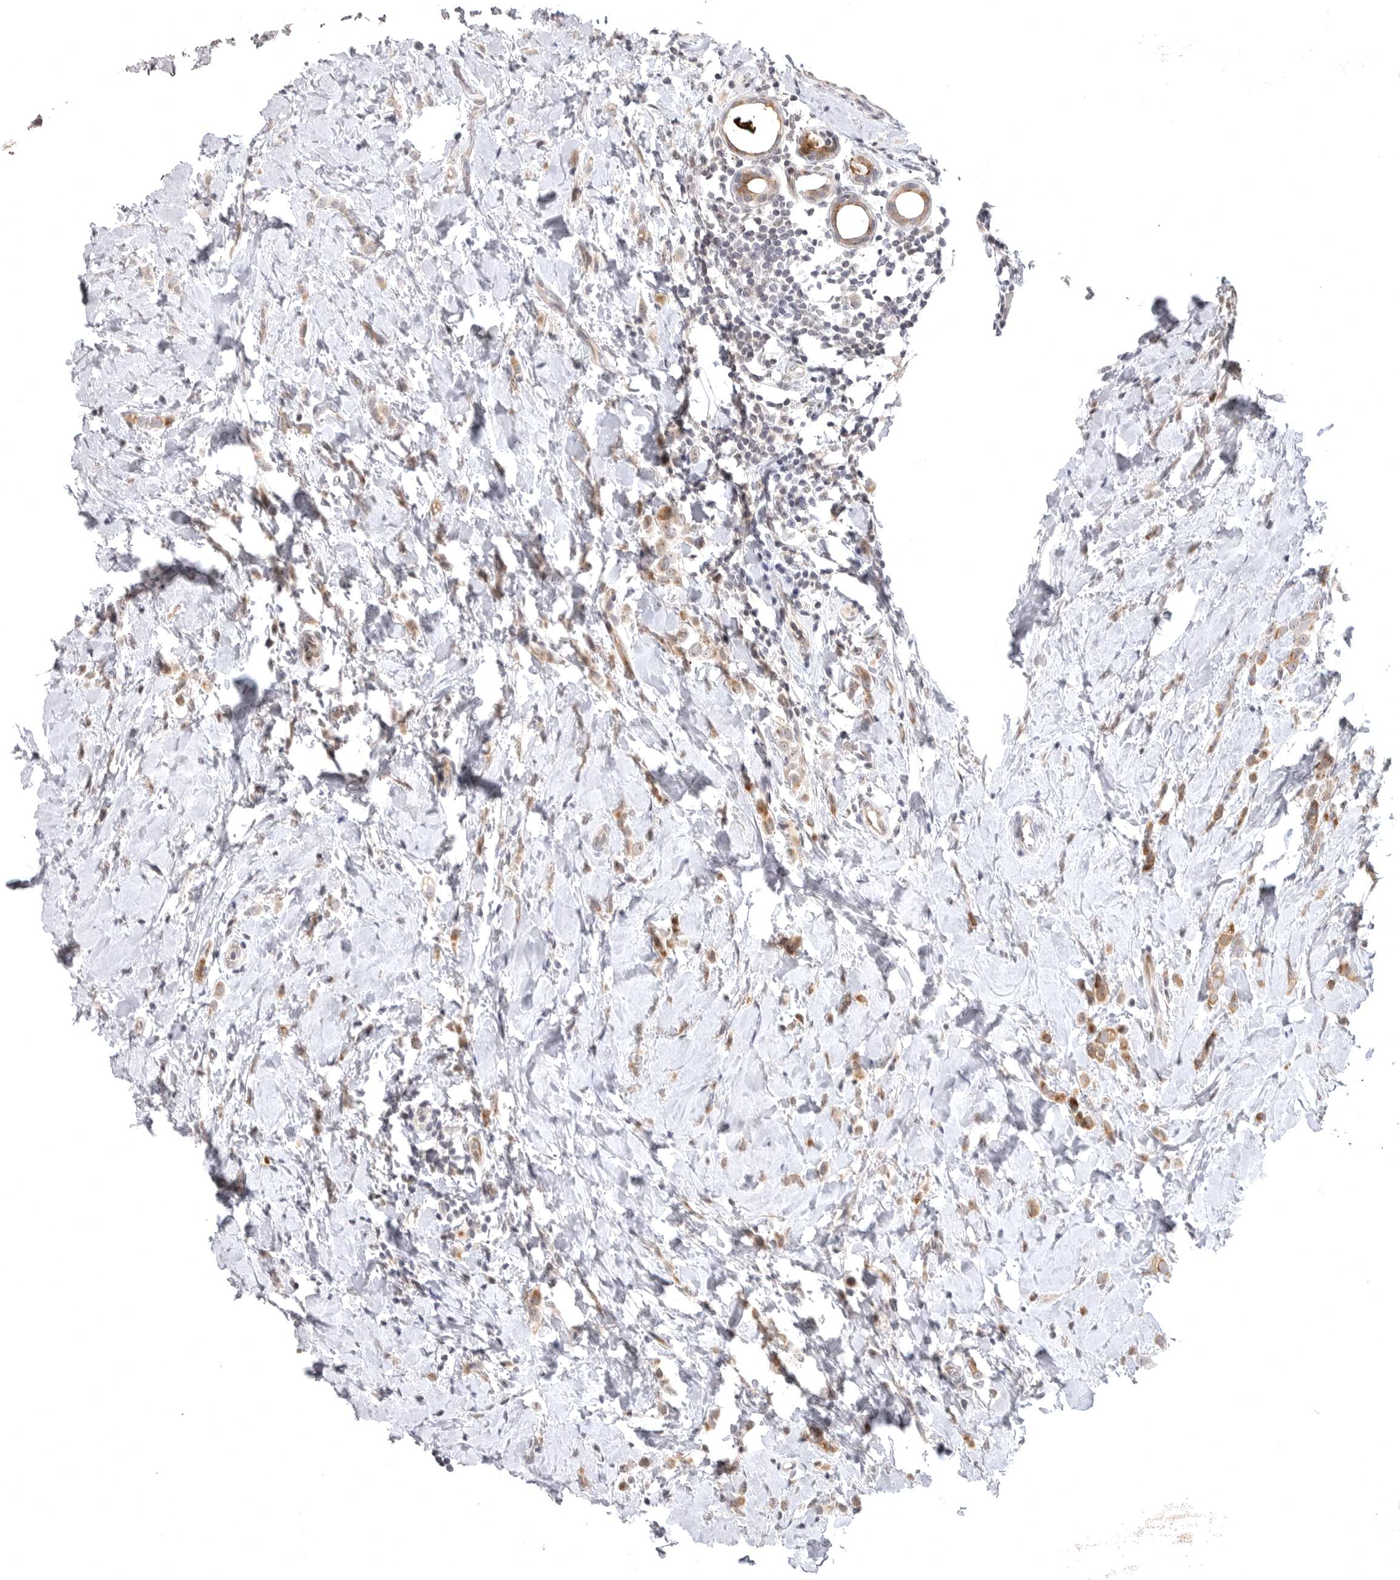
{"staining": {"intensity": "moderate", "quantity": ">75%", "location": "cytoplasmic/membranous"}, "tissue": "breast cancer", "cell_type": "Tumor cells", "image_type": "cancer", "snomed": [{"axis": "morphology", "description": "Lobular carcinoma"}, {"axis": "topography", "description": "Breast"}], "caption": "Breast cancer (lobular carcinoma) stained for a protein reveals moderate cytoplasmic/membranous positivity in tumor cells. (DAB IHC, brown staining for protein, blue staining for nuclei).", "gene": "CD300LD", "patient": {"sex": "female", "age": 47}}